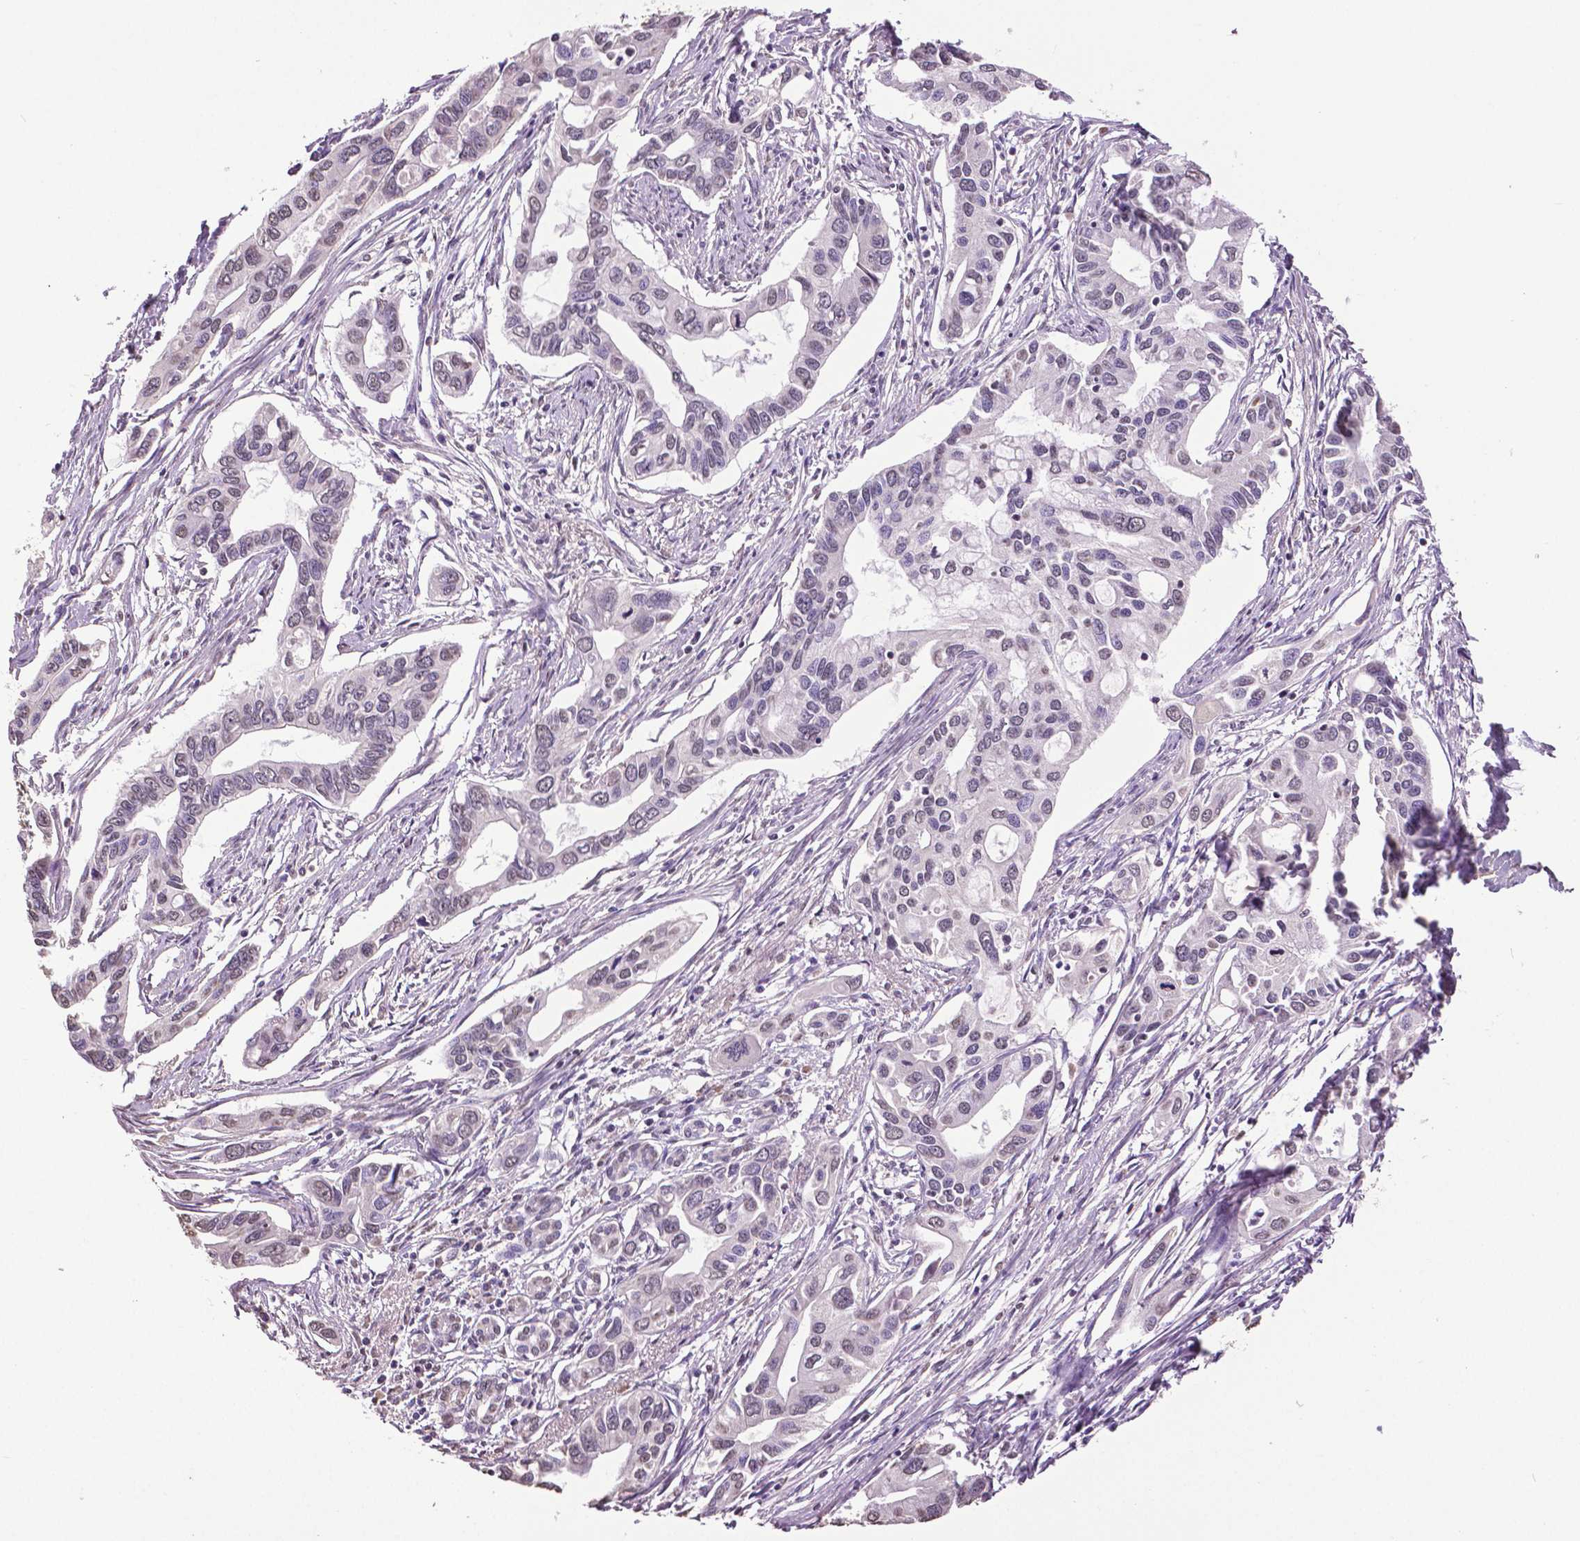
{"staining": {"intensity": "negative", "quantity": "none", "location": "none"}, "tissue": "pancreatic cancer", "cell_type": "Tumor cells", "image_type": "cancer", "snomed": [{"axis": "morphology", "description": "Adenocarcinoma, NOS"}, {"axis": "topography", "description": "Pancreas"}], "caption": "This is an immunohistochemistry (IHC) histopathology image of human adenocarcinoma (pancreatic). There is no positivity in tumor cells.", "gene": "RUNX3", "patient": {"sex": "male", "age": 60}}